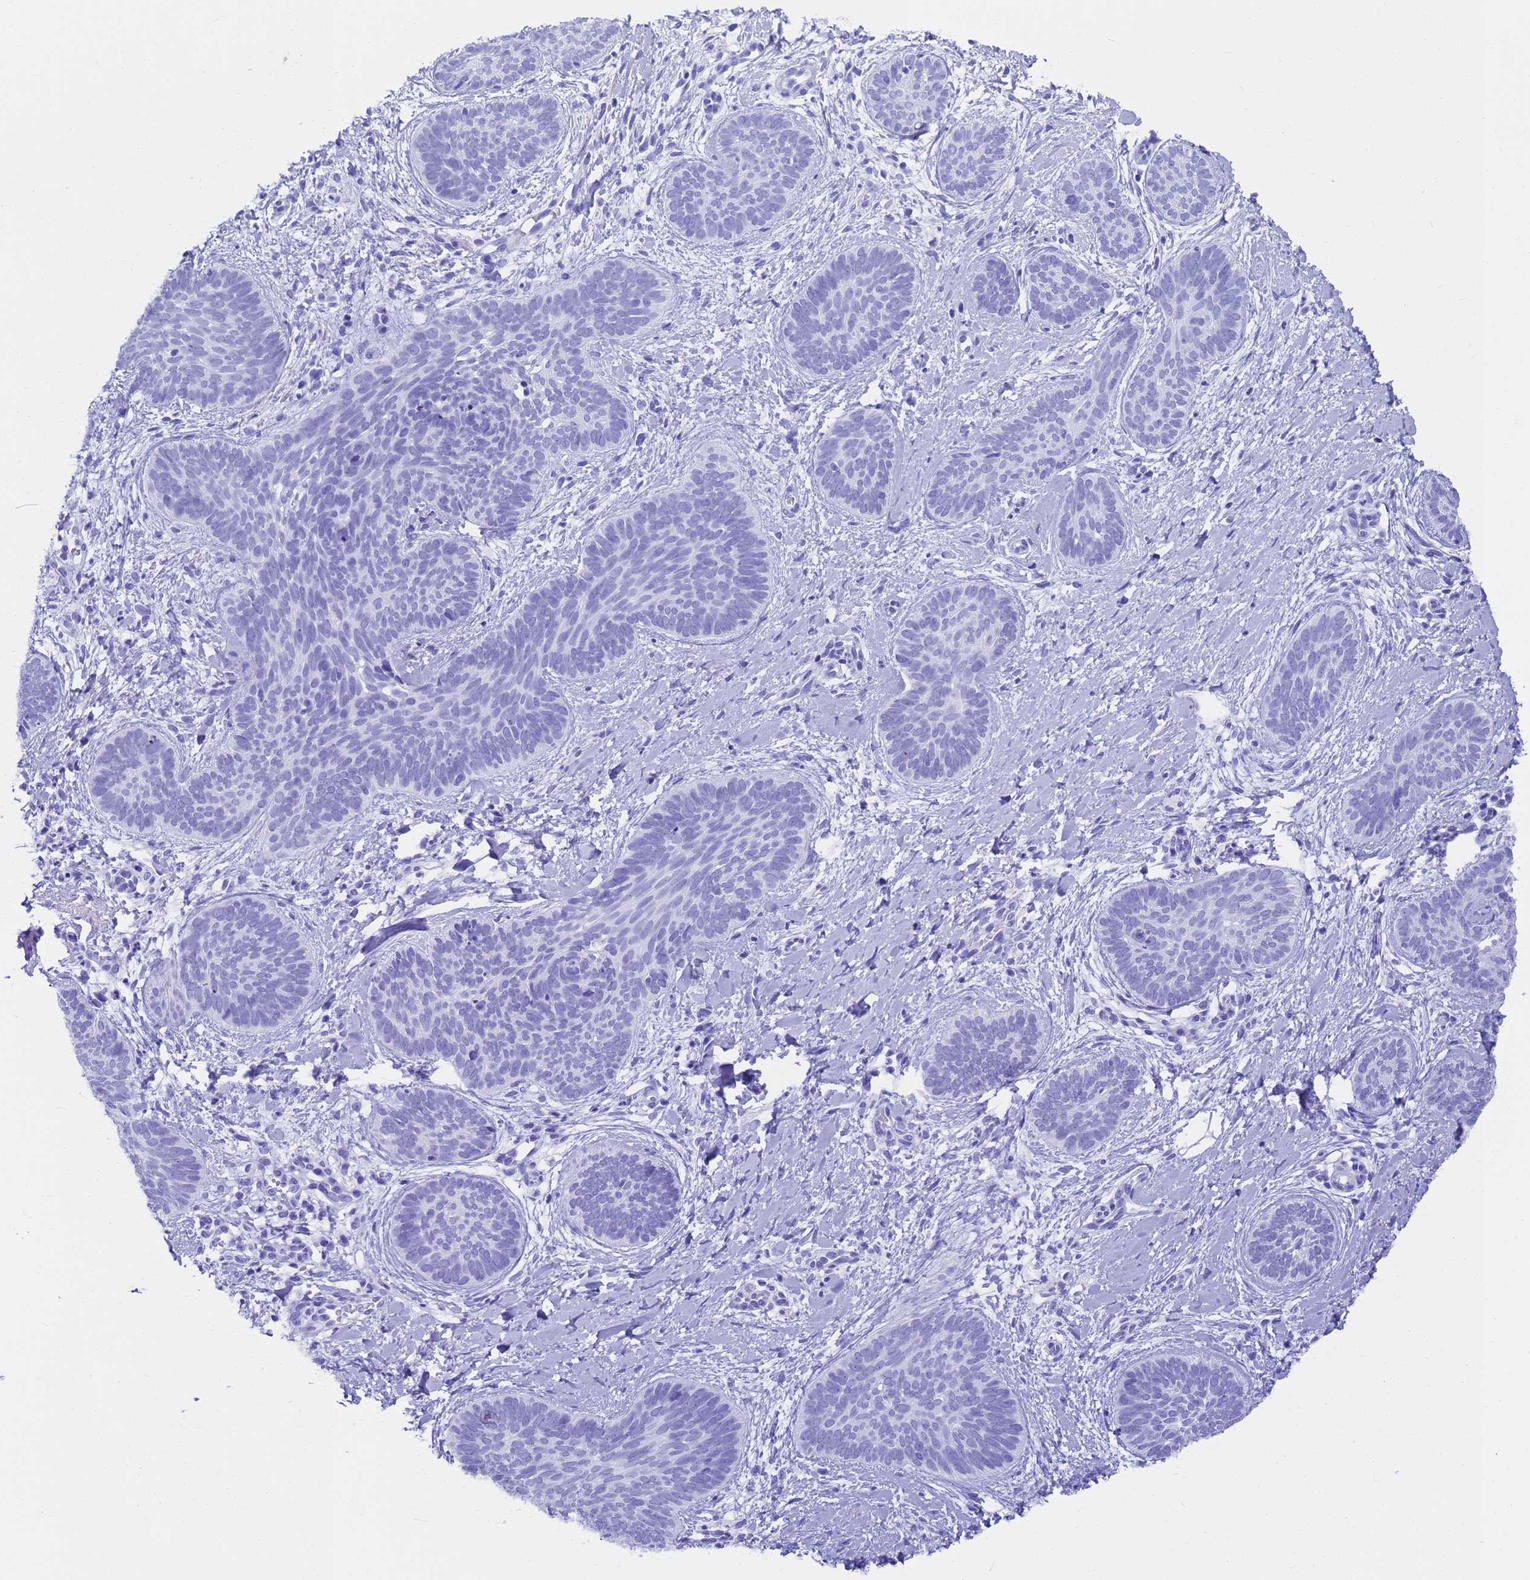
{"staining": {"intensity": "negative", "quantity": "none", "location": "none"}, "tissue": "skin cancer", "cell_type": "Tumor cells", "image_type": "cancer", "snomed": [{"axis": "morphology", "description": "Basal cell carcinoma"}, {"axis": "topography", "description": "Skin"}], "caption": "Protein analysis of skin basal cell carcinoma reveals no significant staining in tumor cells.", "gene": "MS4A13", "patient": {"sex": "female", "age": 81}}